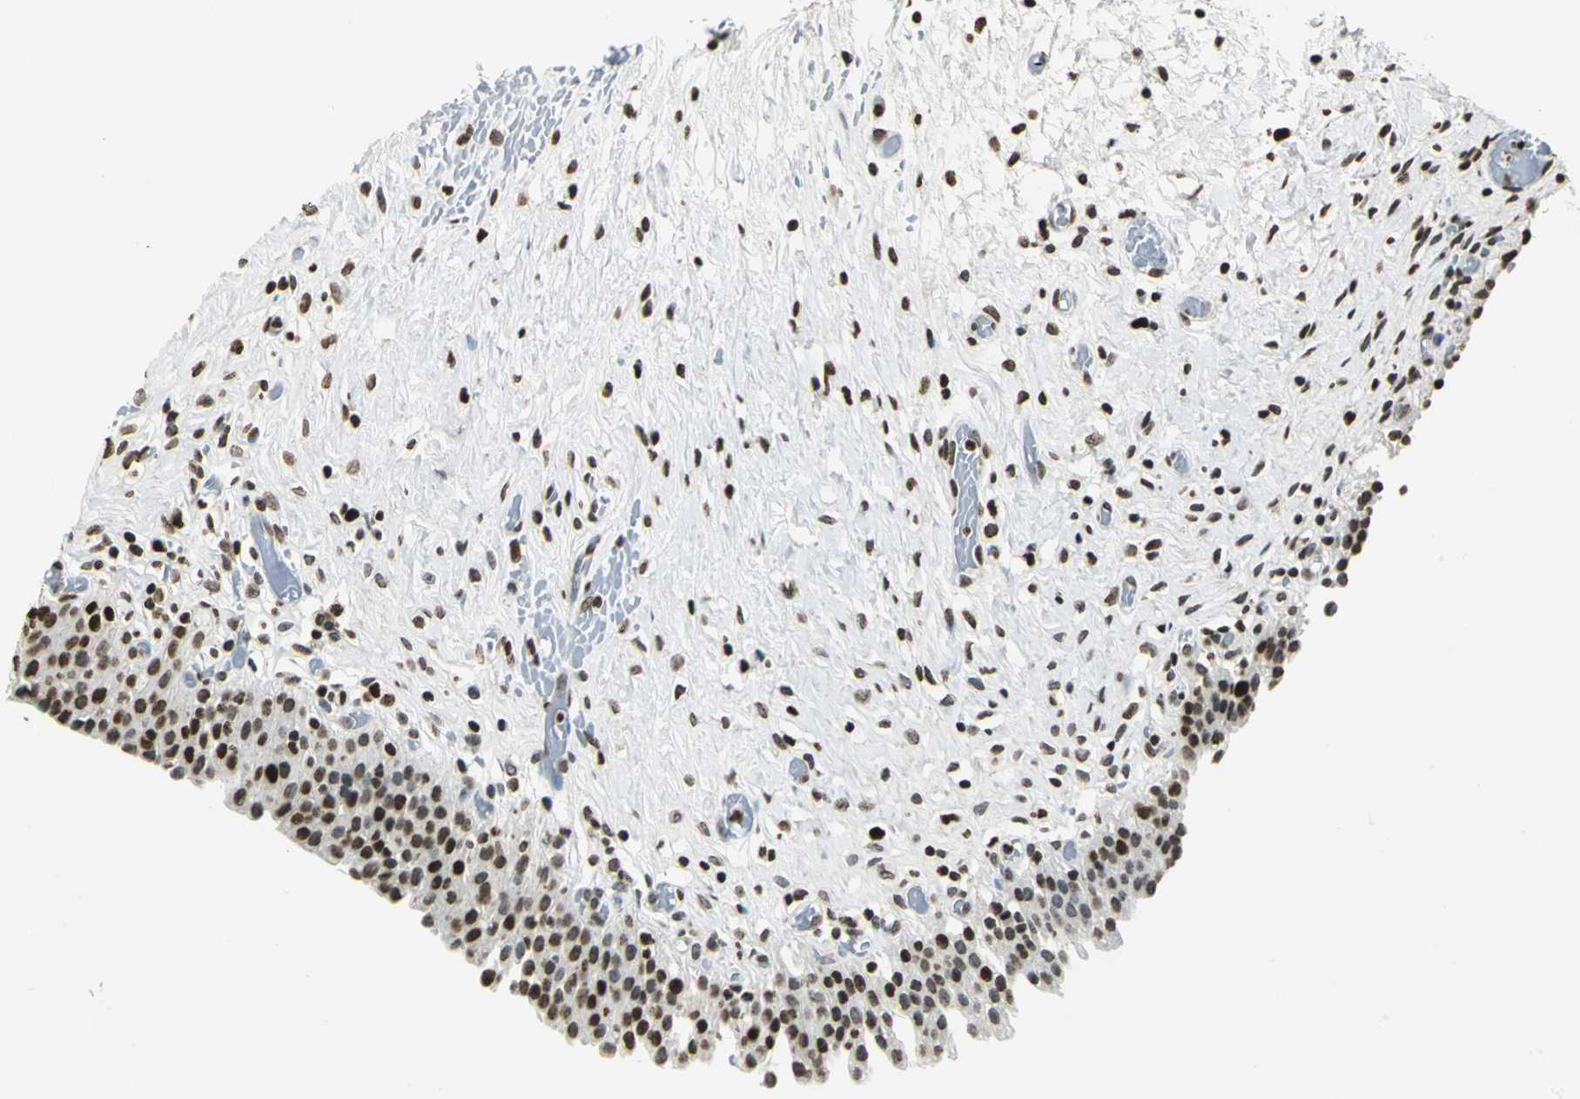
{"staining": {"intensity": "strong", "quantity": ">75%", "location": "nuclear"}, "tissue": "urinary bladder", "cell_type": "Urothelial cells", "image_type": "normal", "snomed": [{"axis": "morphology", "description": "Normal tissue, NOS"}, {"axis": "topography", "description": "Urinary bladder"}], "caption": "Immunohistochemical staining of normal urinary bladder displays strong nuclear protein expression in approximately >75% of urothelial cells. (DAB IHC with brightfield microscopy, high magnification).", "gene": "MCM4", "patient": {"sex": "male", "age": 51}}